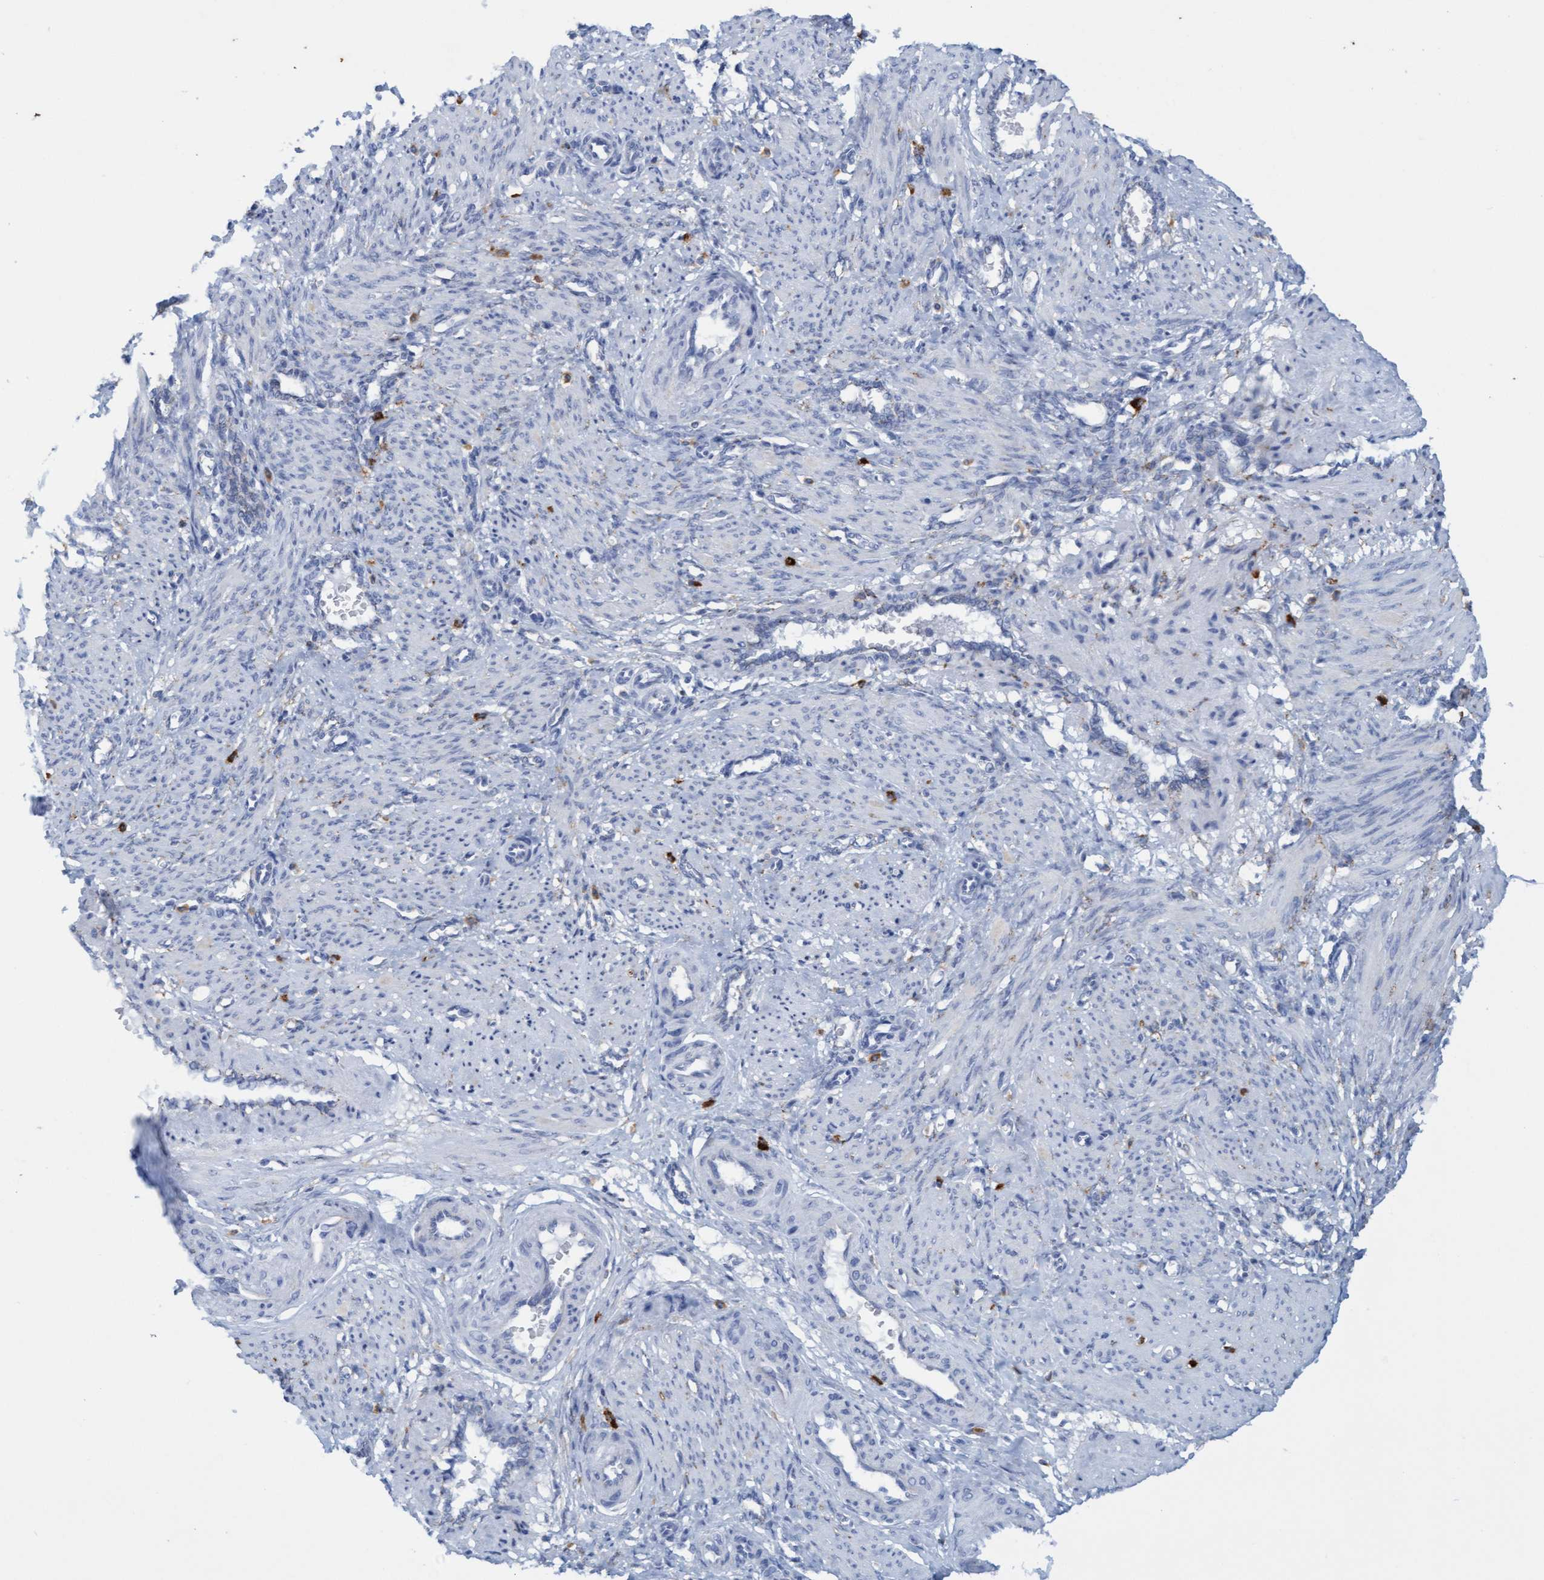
{"staining": {"intensity": "negative", "quantity": "none", "location": "none"}, "tissue": "smooth muscle", "cell_type": "Smooth muscle cells", "image_type": "normal", "snomed": [{"axis": "morphology", "description": "Normal tissue, NOS"}, {"axis": "topography", "description": "Endometrium"}], "caption": "A micrograph of human smooth muscle is negative for staining in smooth muscle cells. The staining was performed using DAB to visualize the protein expression in brown, while the nuclei were stained in blue with hematoxylin (Magnification: 20x).", "gene": "SGSH", "patient": {"sex": "female", "age": 33}}